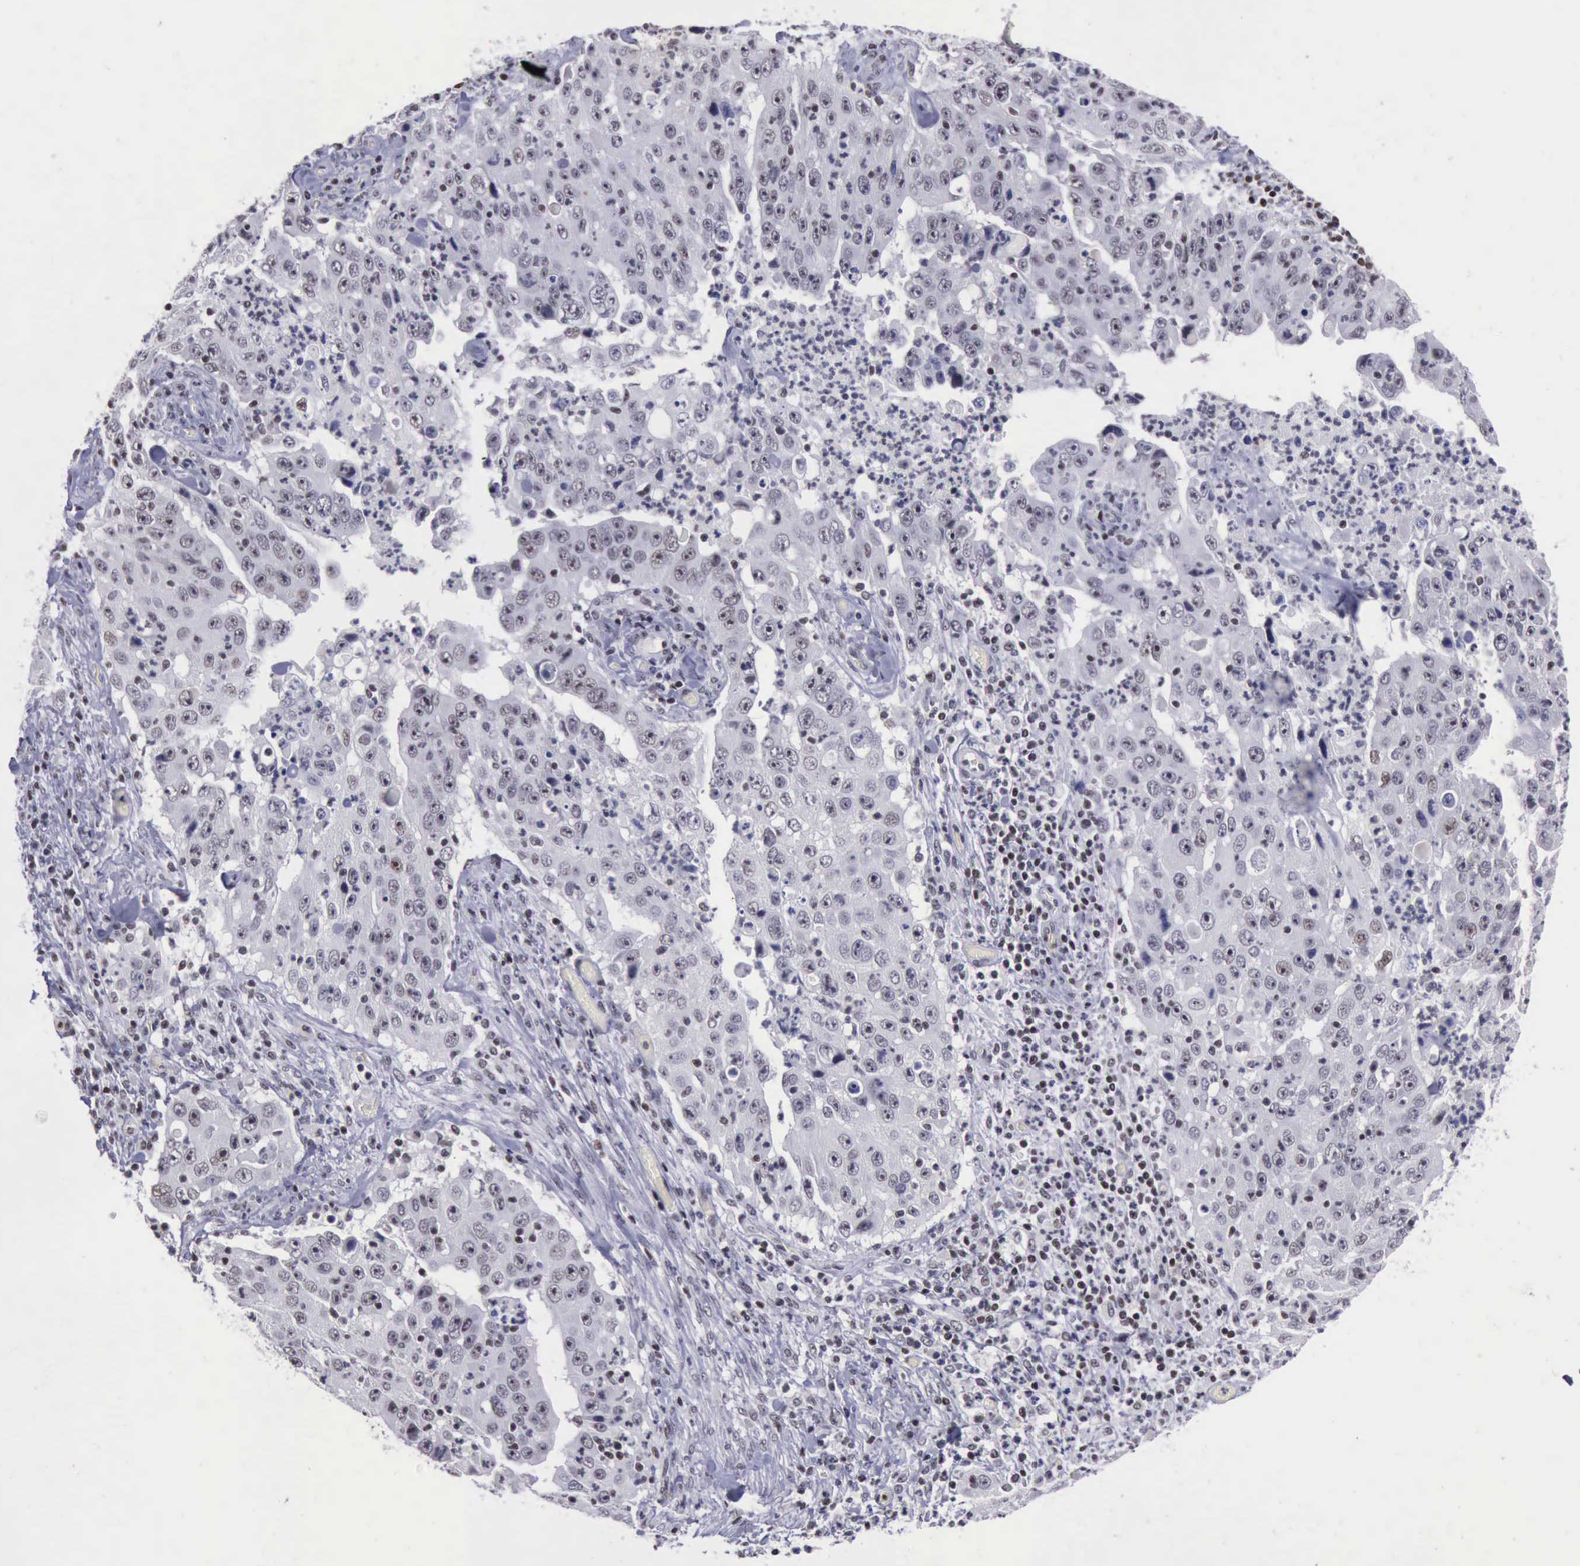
{"staining": {"intensity": "moderate", "quantity": "25%-75%", "location": "nuclear"}, "tissue": "lung cancer", "cell_type": "Tumor cells", "image_type": "cancer", "snomed": [{"axis": "morphology", "description": "Squamous cell carcinoma, NOS"}, {"axis": "topography", "description": "Lung"}], "caption": "The photomicrograph displays a brown stain indicating the presence of a protein in the nuclear of tumor cells in lung cancer. (DAB = brown stain, brightfield microscopy at high magnification).", "gene": "YY1", "patient": {"sex": "male", "age": 64}}